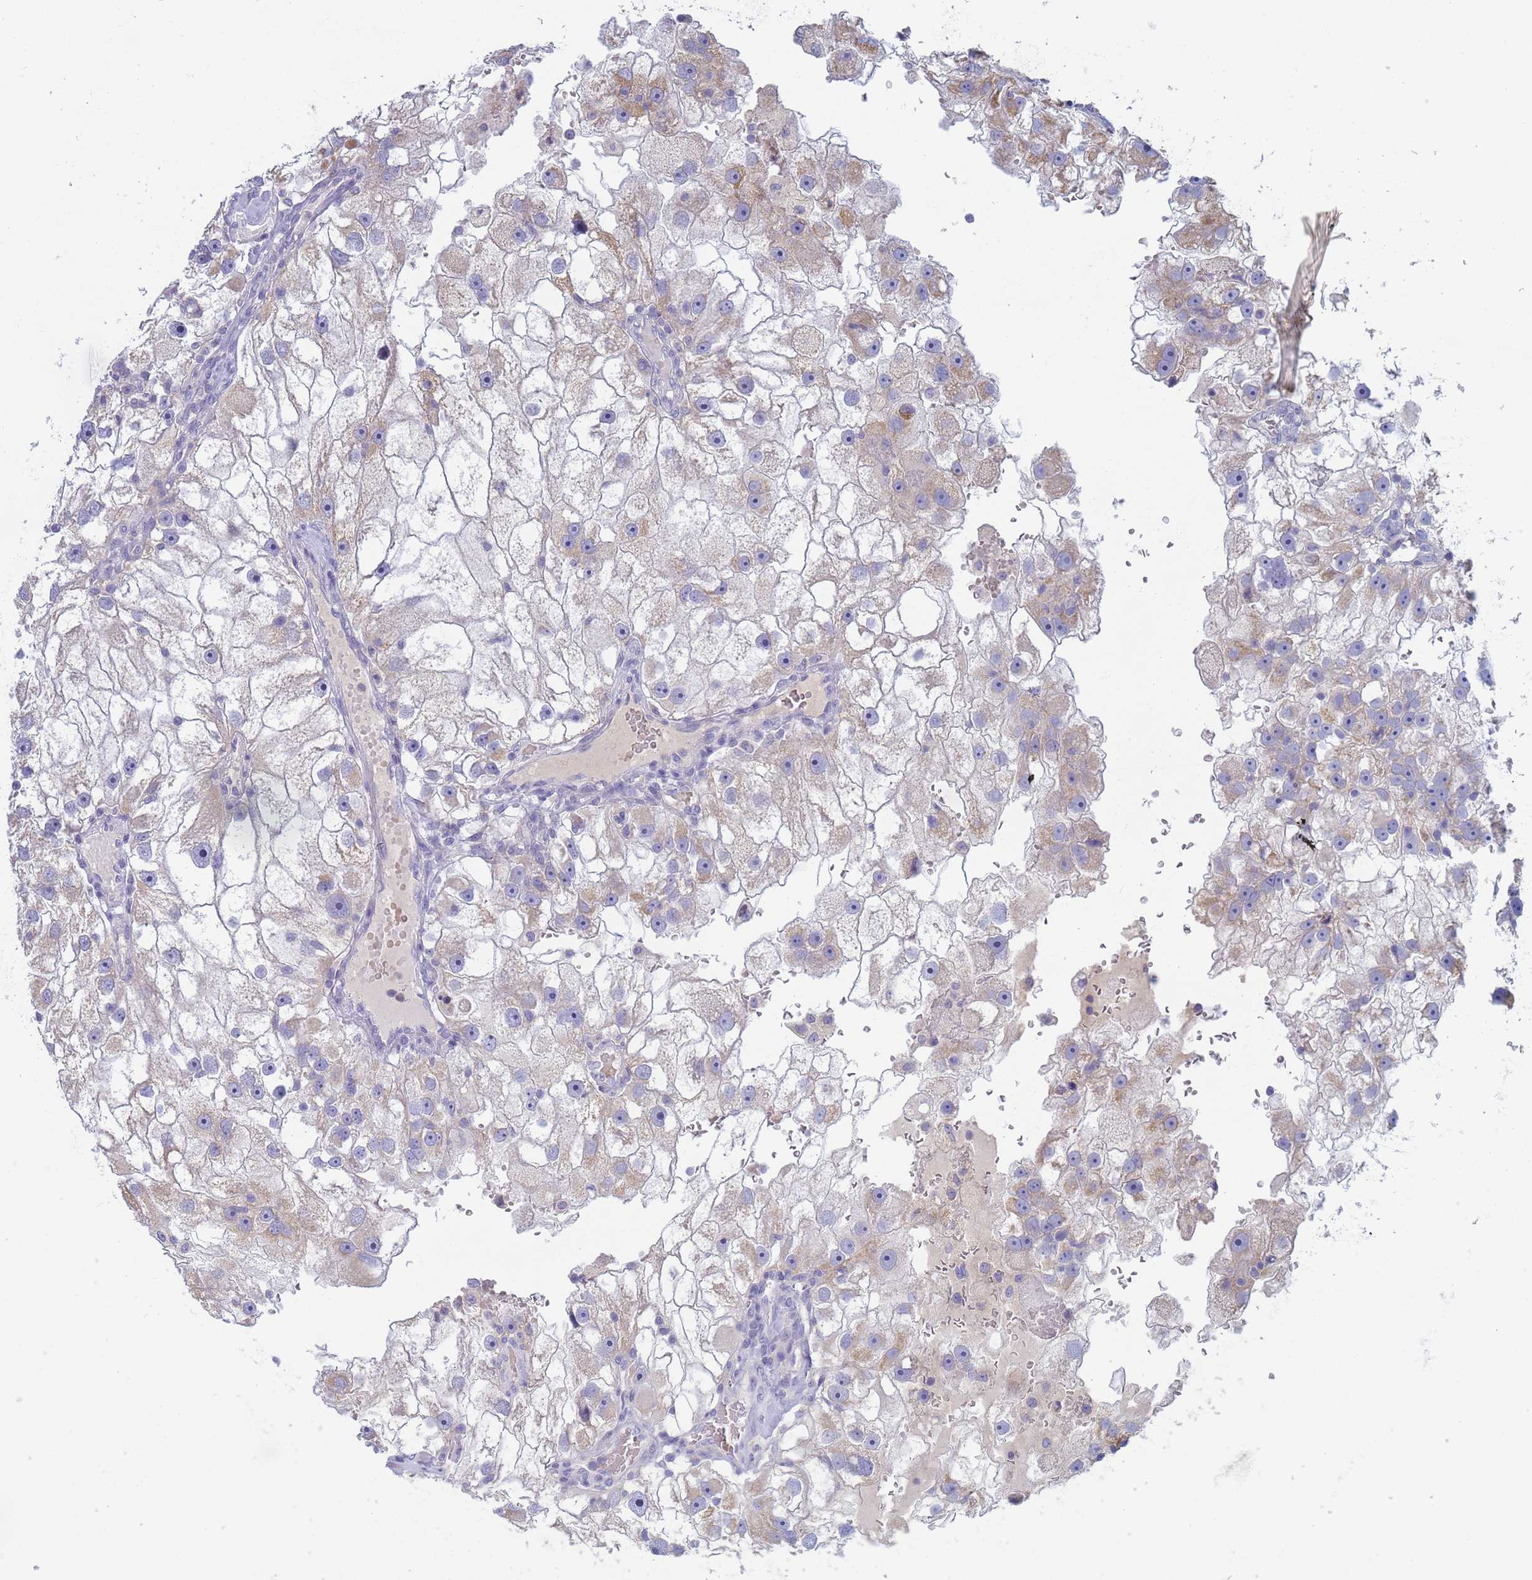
{"staining": {"intensity": "moderate", "quantity": "<25%", "location": "cytoplasmic/membranous"}, "tissue": "renal cancer", "cell_type": "Tumor cells", "image_type": "cancer", "snomed": [{"axis": "morphology", "description": "Adenocarcinoma, NOS"}, {"axis": "topography", "description": "Kidney"}], "caption": "Renal cancer (adenocarcinoma) stained with a protein marker reveals moderate staining in tumor cells.", "gene": "CR1", "patient": {"sex": "male", "age": 63}}